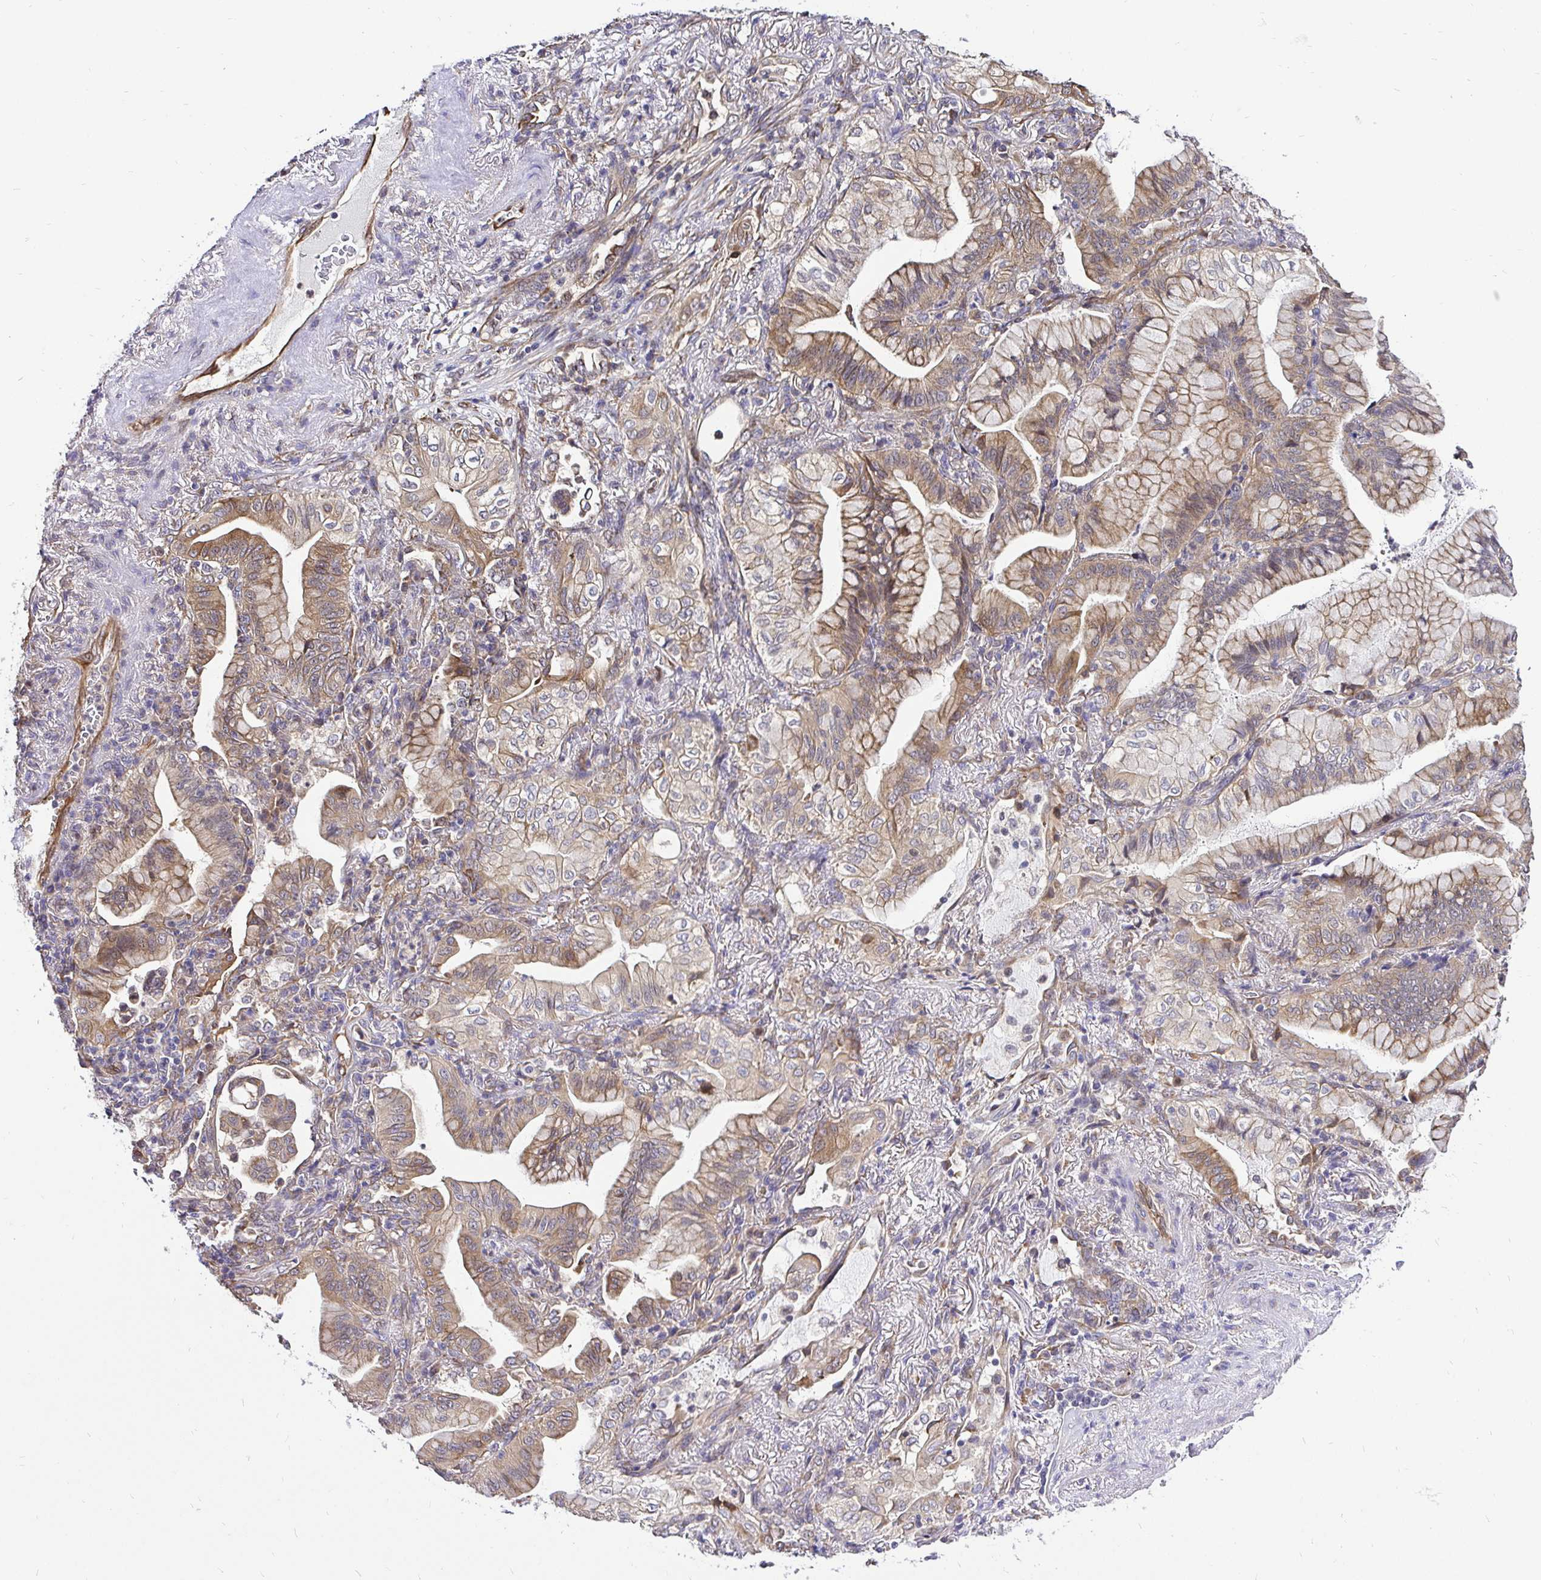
{"staining": {"intensity": "moderate", "quantity": ">75%", "location": "cytoplasmic/membranous"}, "tissue": "lung cancer", "cell_type": "Tumor cells", "image_type": "cancer", "snomed": [{"axis": "morphology", "description": "Adenocarcinoma, NOS"}, {"axis": "topography", "description": "Lung"}], "caption": "A photomicrograph of adenocarcinoma (lung) stained for a protein exhibits moderate cytoplasmic/membranous brown staining in tumor cells. (brown staining indicates protein expression, while blue staining denotes nuclei).", "gene": "CCDC122", "patient": {"sex": "male", "age": 77}}